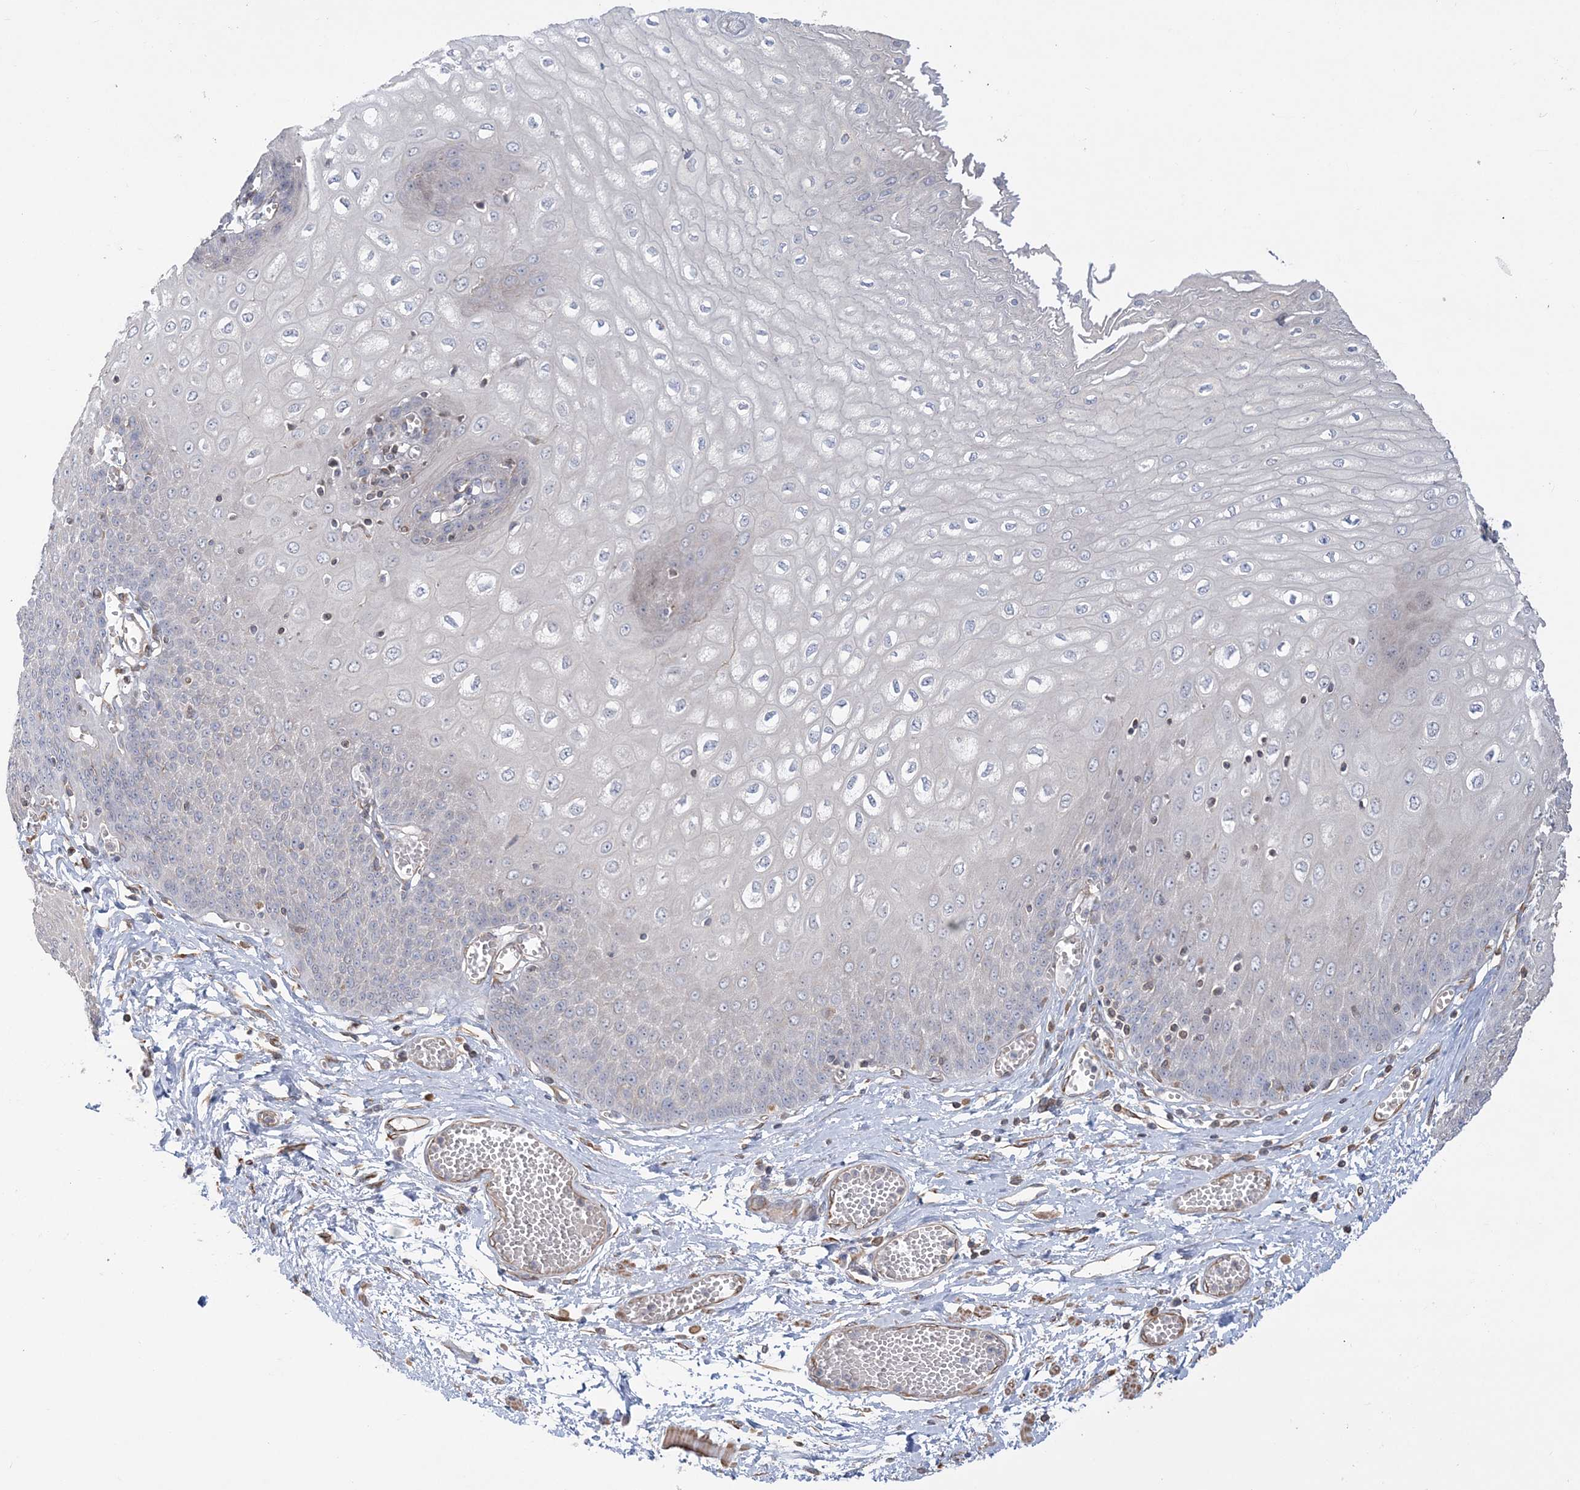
{"staining": {"intensity": "negative", "quantity": "none", "location": "none"}, "tissue": "esophagus", "cell_type": "Squamous epithelial cells", "image_type": "normal", "snomed": [{"axis": "morphology", "description": "Normal tissue, NOS"}, {"axis": "topography", "description": "Esophagus"}], "caption": "DAB immunohistochemical staining of benign human esophagus exhibits no significant expression in squamous epithelial cells.", "gene": "ZNF821", "patient": {"sex": "male", "age": 60}}